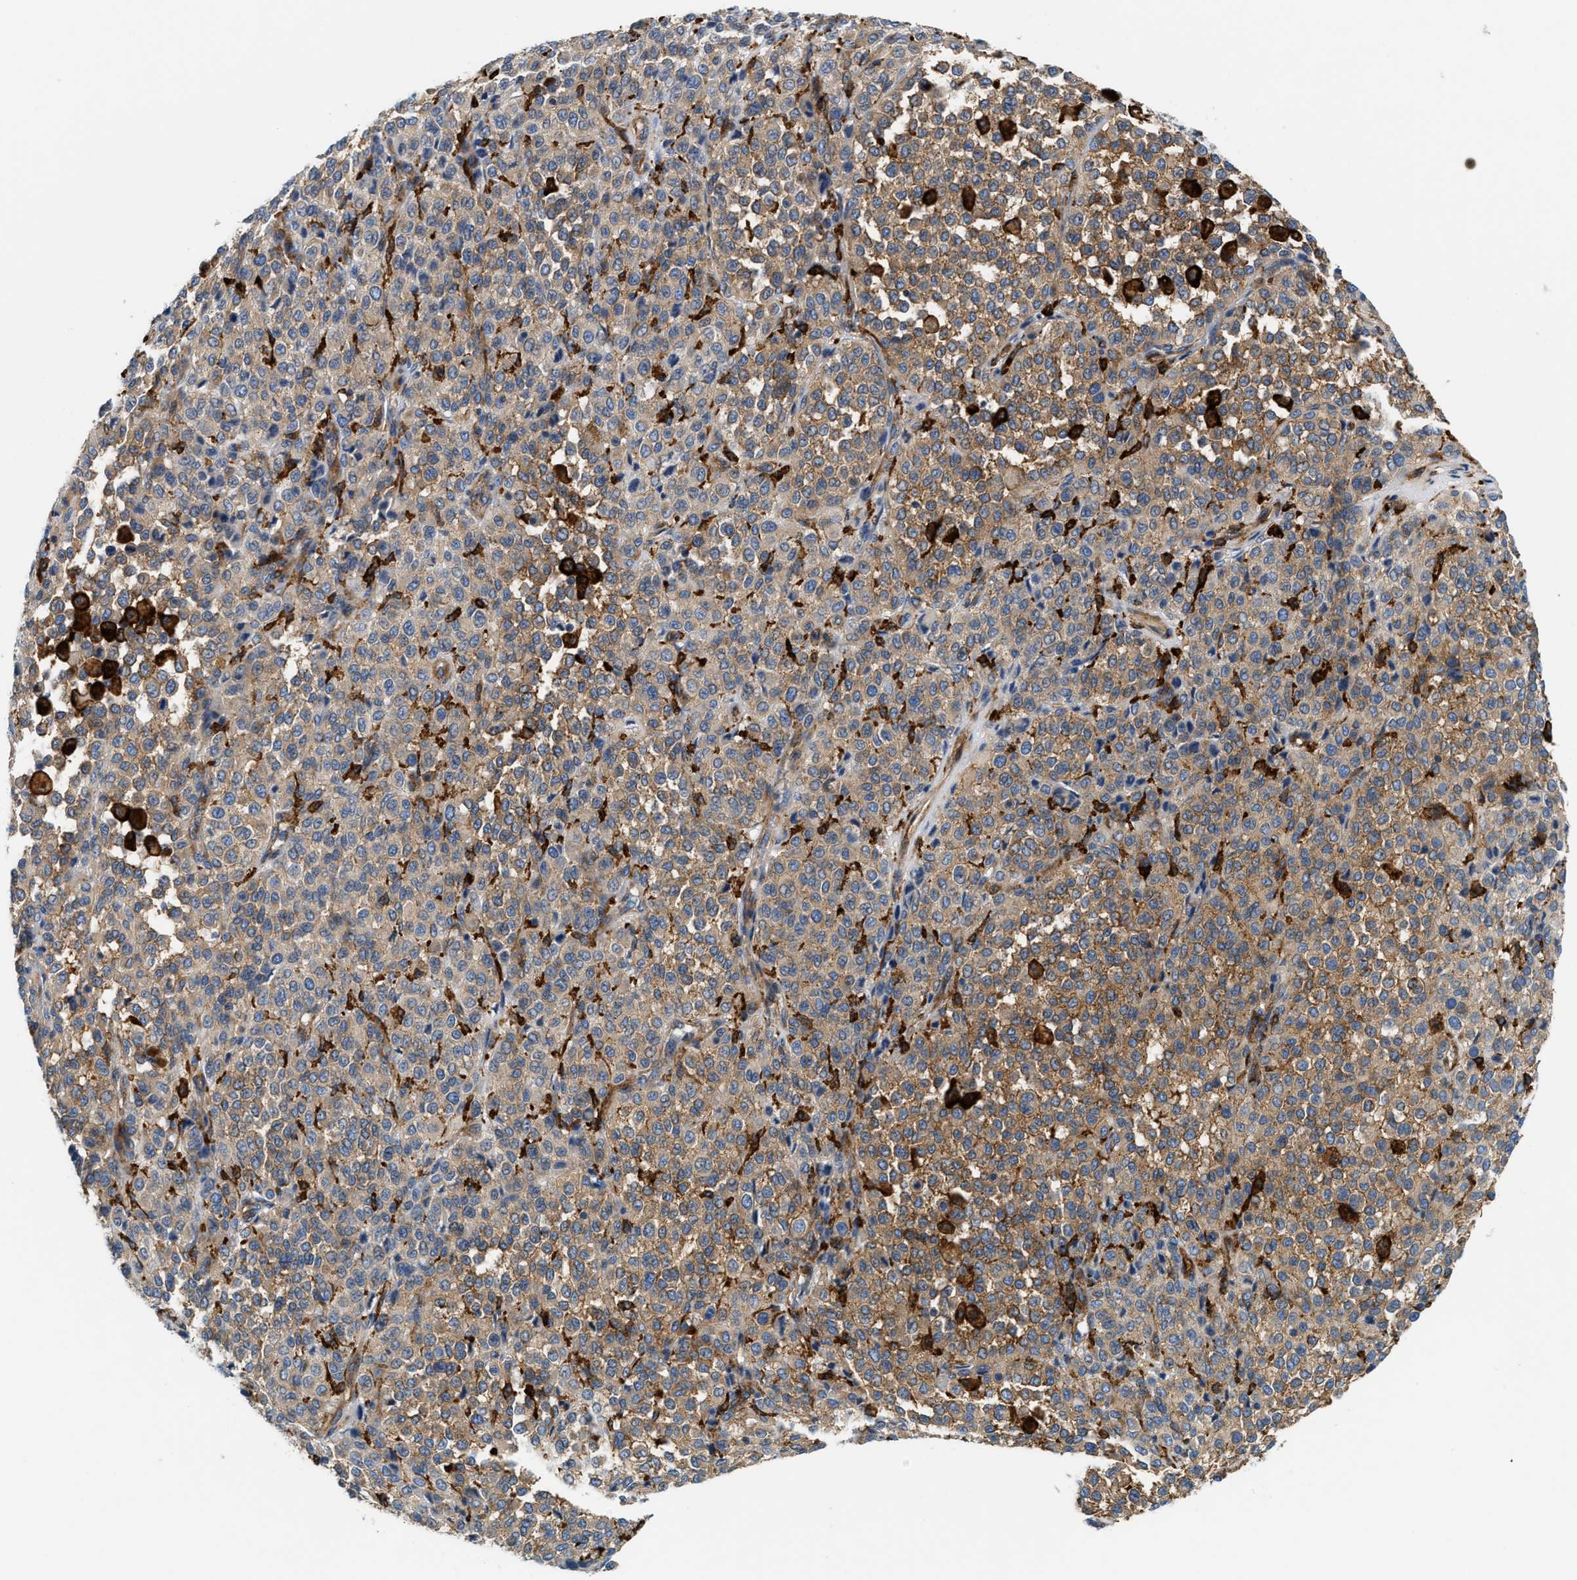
{"staining": {"intensity": "moderate", "quantity": "<25%", "location": "cytoplasmic/membranous"}, "tissue": "melanoma", "cell_type": "Tumor cells", "image_type": "cancer", "snomed": [{"axis": "morphology", "description": "Malignant melanoma, Metastatic site"}, {"axis": "topography", "description": "Pancreas"}], "caption": "Human melanoma stained with a brown dye displays moderate cytoplasmic/membranous positive staining in about <25% of tumor cells.", "gene": "NSUN7", "patient": {"sex": "female", "age": 30}}